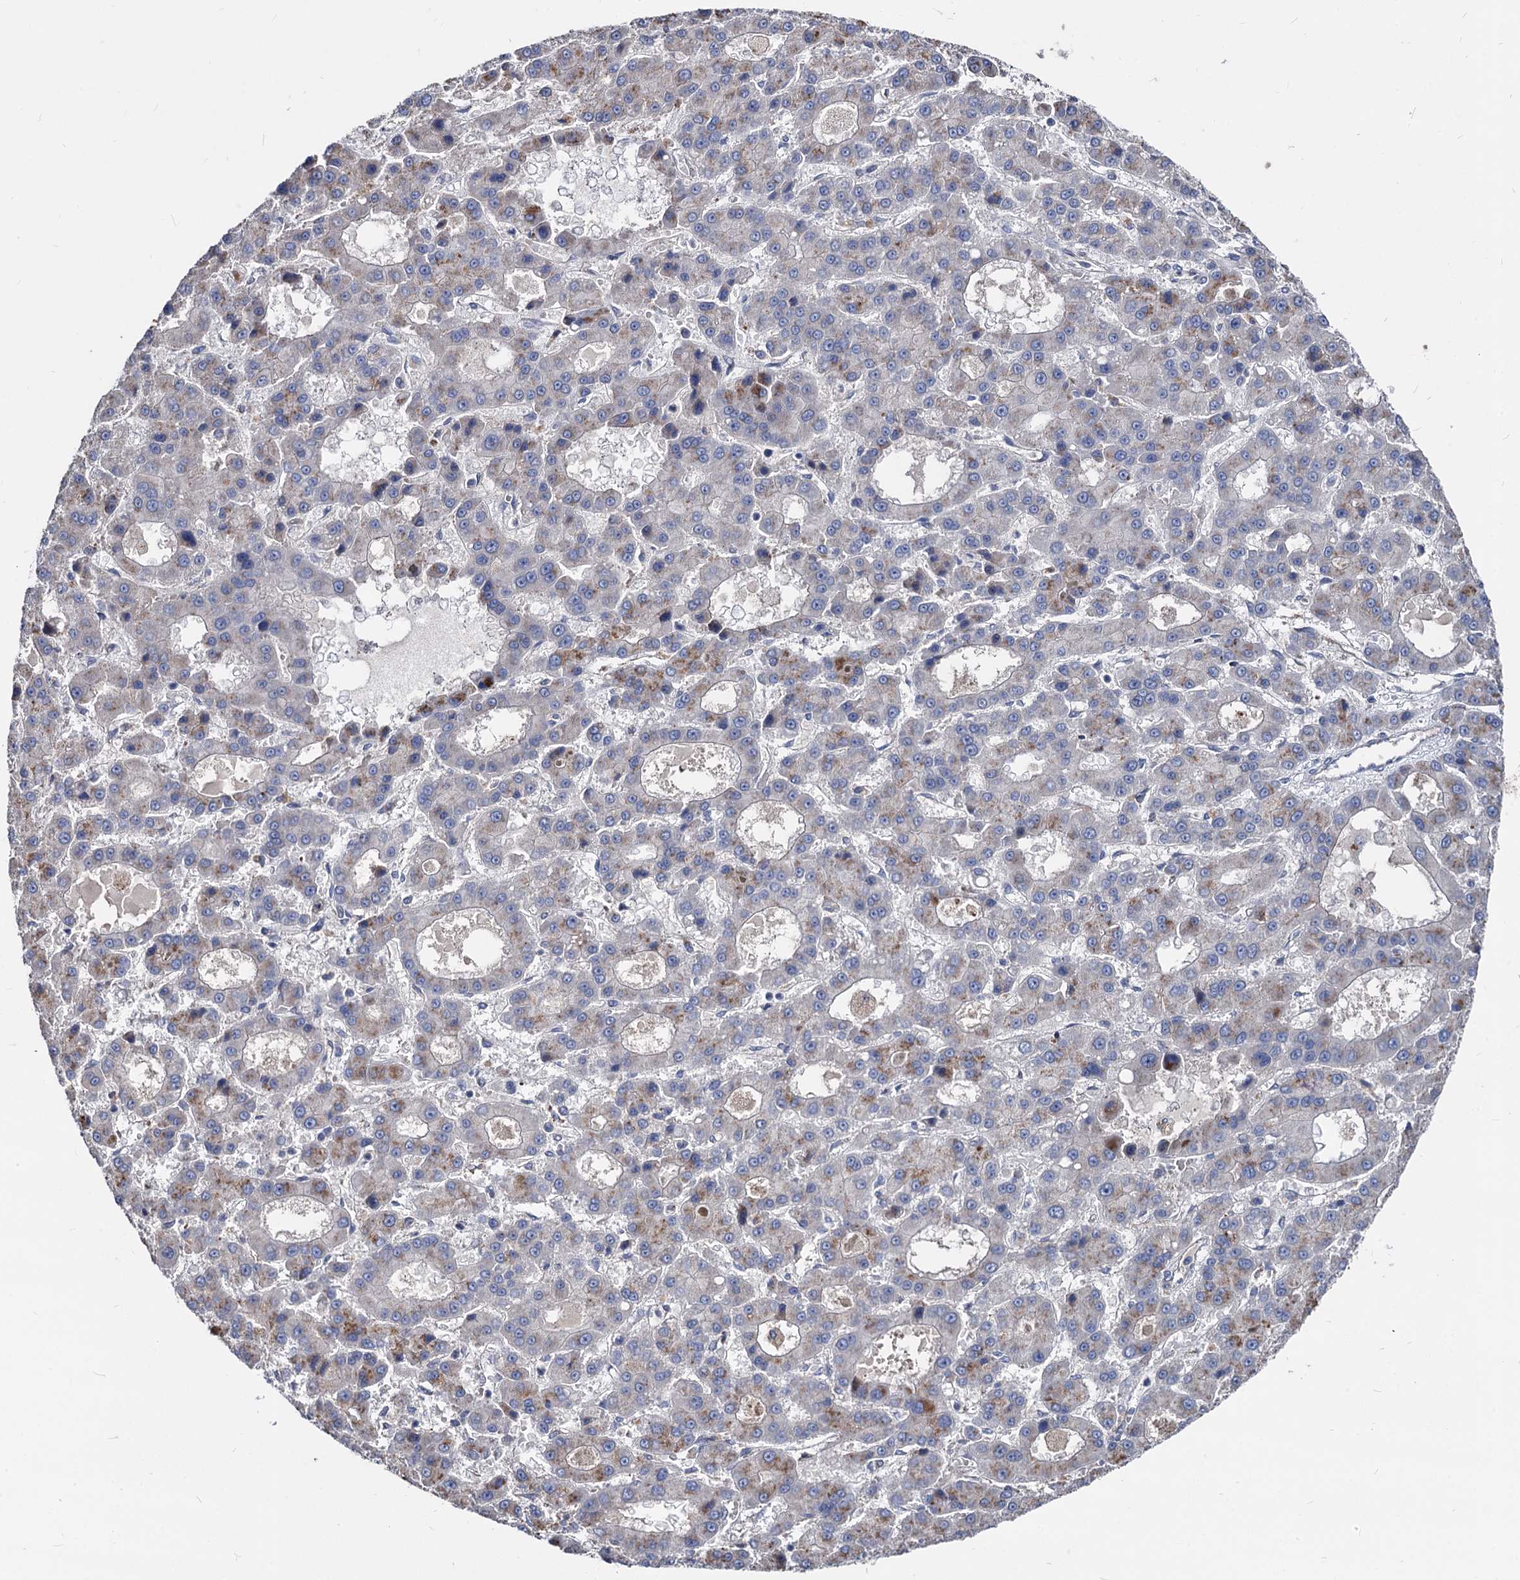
{"staining": {"intensity": "moderate", "quantity": "<25%", "location": "cytoplasmic/membranous"}, "tissue": "liver cancer", "cell_type": "Tumor cells", "image_type": "cancer", "snomed": [{"axis": "morphology", "description": "Carcinoma, Hepatocellular, NOS"}, {"axis": "topography", "description": "Liver"}], "caption": "Immunohistochemical staining of hepatocellular carcinoma (liver) exhibits low levels of moderate cytoplasmic/membranous protein staining in approximately <25% of tumor cells. Nuclei are stained in blue.", "gene": "SMAGP", "patient": {"sex": "male", "age": 70}}